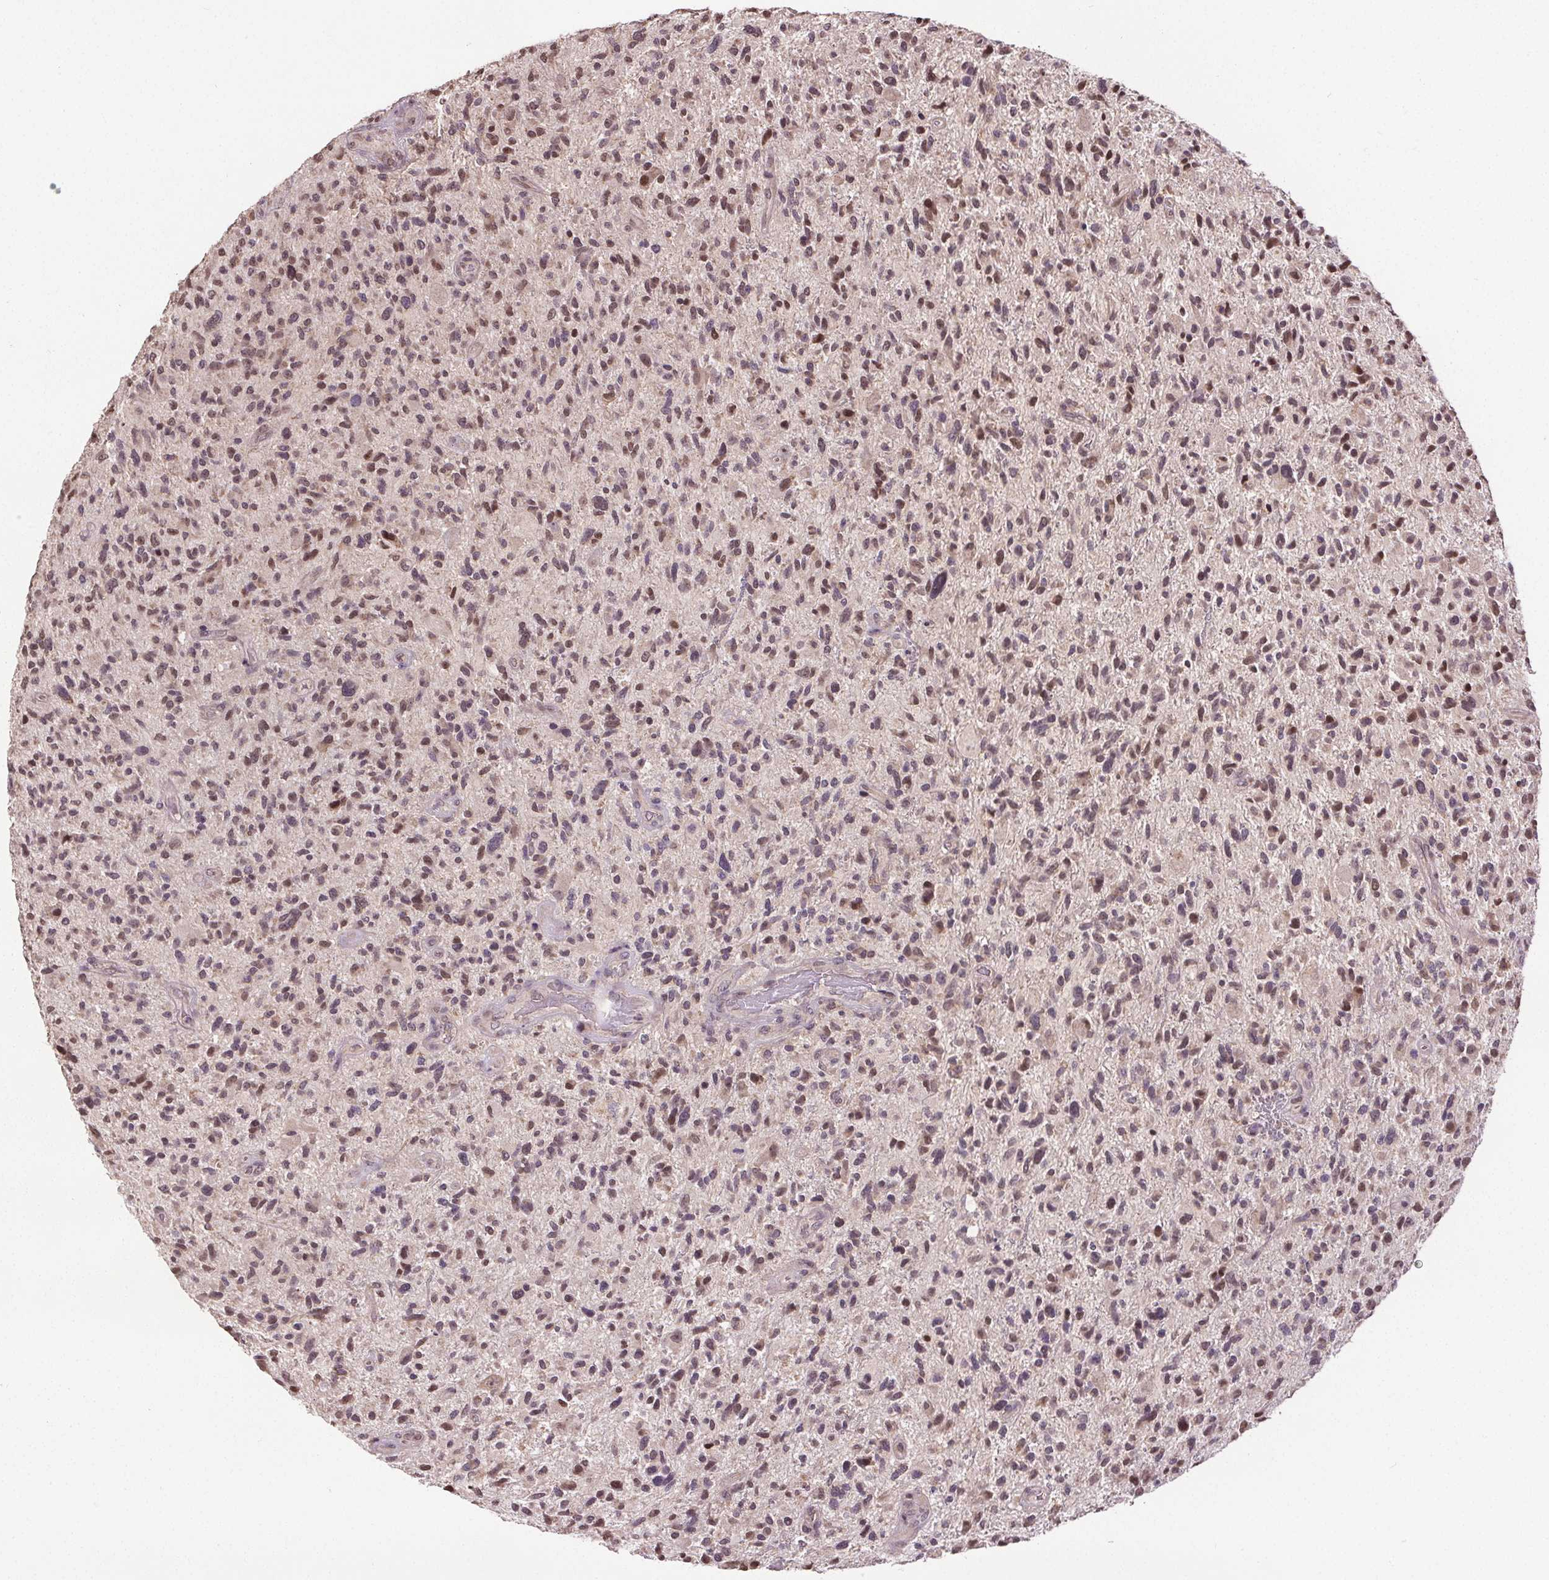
{"staining": {"intensity": "moderate", "quantity": "25%-75%", "location": "nuclear"}, "tissue": "glioma", "cell_type": "Tumor cells", "image_type": "cancer", "snomed": [{"axis": "morphology", "description": "Glioma, malignant, High grade"}, {"axis": "topography", "description": "Brain"}], "caption": "Immunohistochemical staining of human malignant glioma (high-grade) reveals moderate nuclear protein staining in approximately 25%-75% of tumor cells.", "gene": "KIAA0232", "patient": {"sex": "male", "age": 47}}